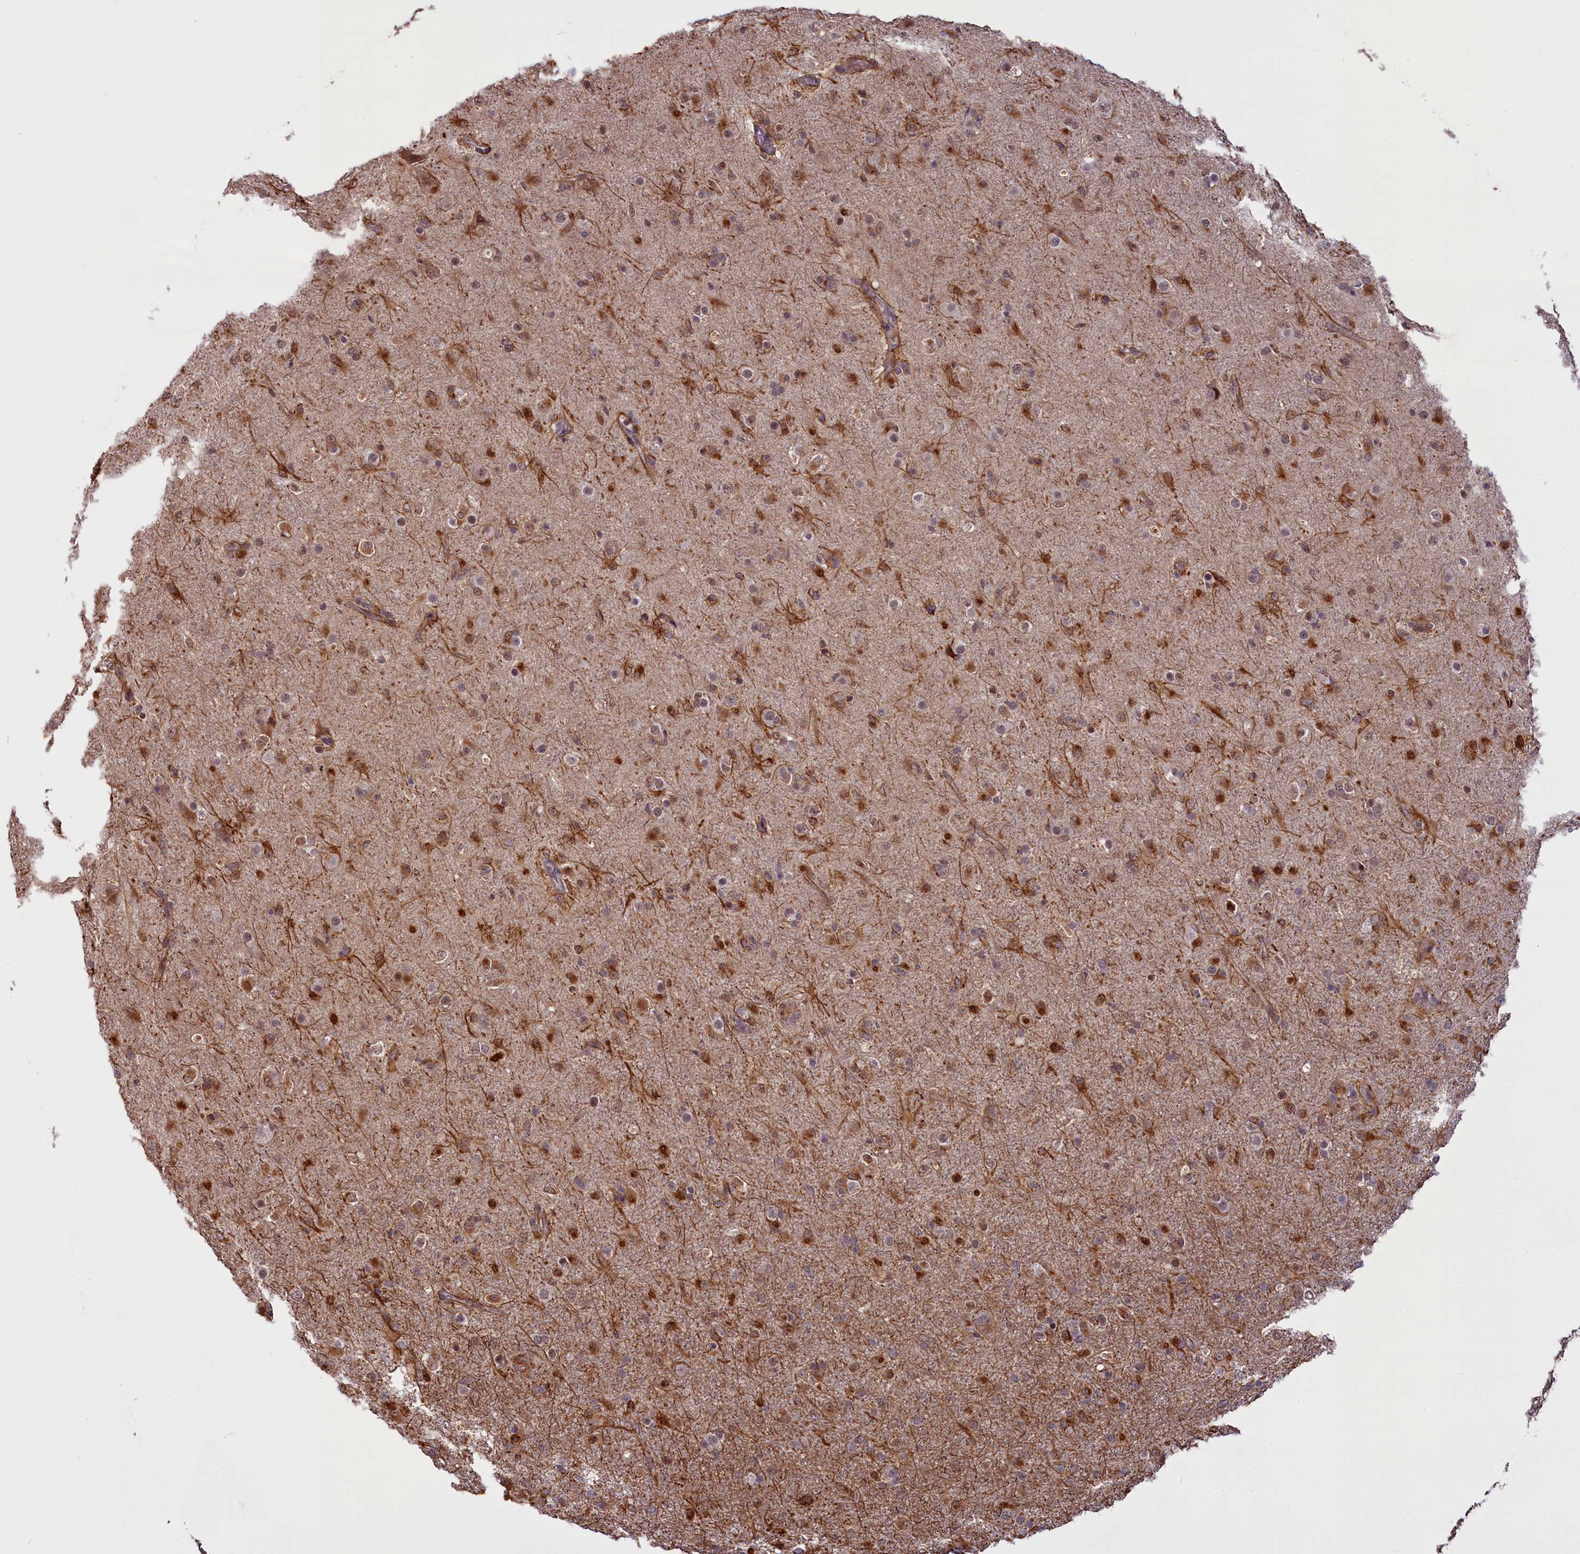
{"staining": {"intensity": "moderate", "quantity": "25%-75%", "location": "cytoplasmic/membranous,nuclear"}, "tissue": "glioma", "cell_type": "Tumor cells", "image_type": "cancer", "snomed": [{"axis": "morphology", "description": "Glioma, malignant, Low grade"}, {"axis": "topography", "description": "Brain"}], "caption": "Brown immunohistochemical staining in glioma exhibits moderate cytoplasmic/membranous and nuclear positivity in approximately 25%-75% of tumor cells.", "gene": "CARD8", "patient": {"sex": "male", "age": 65}}